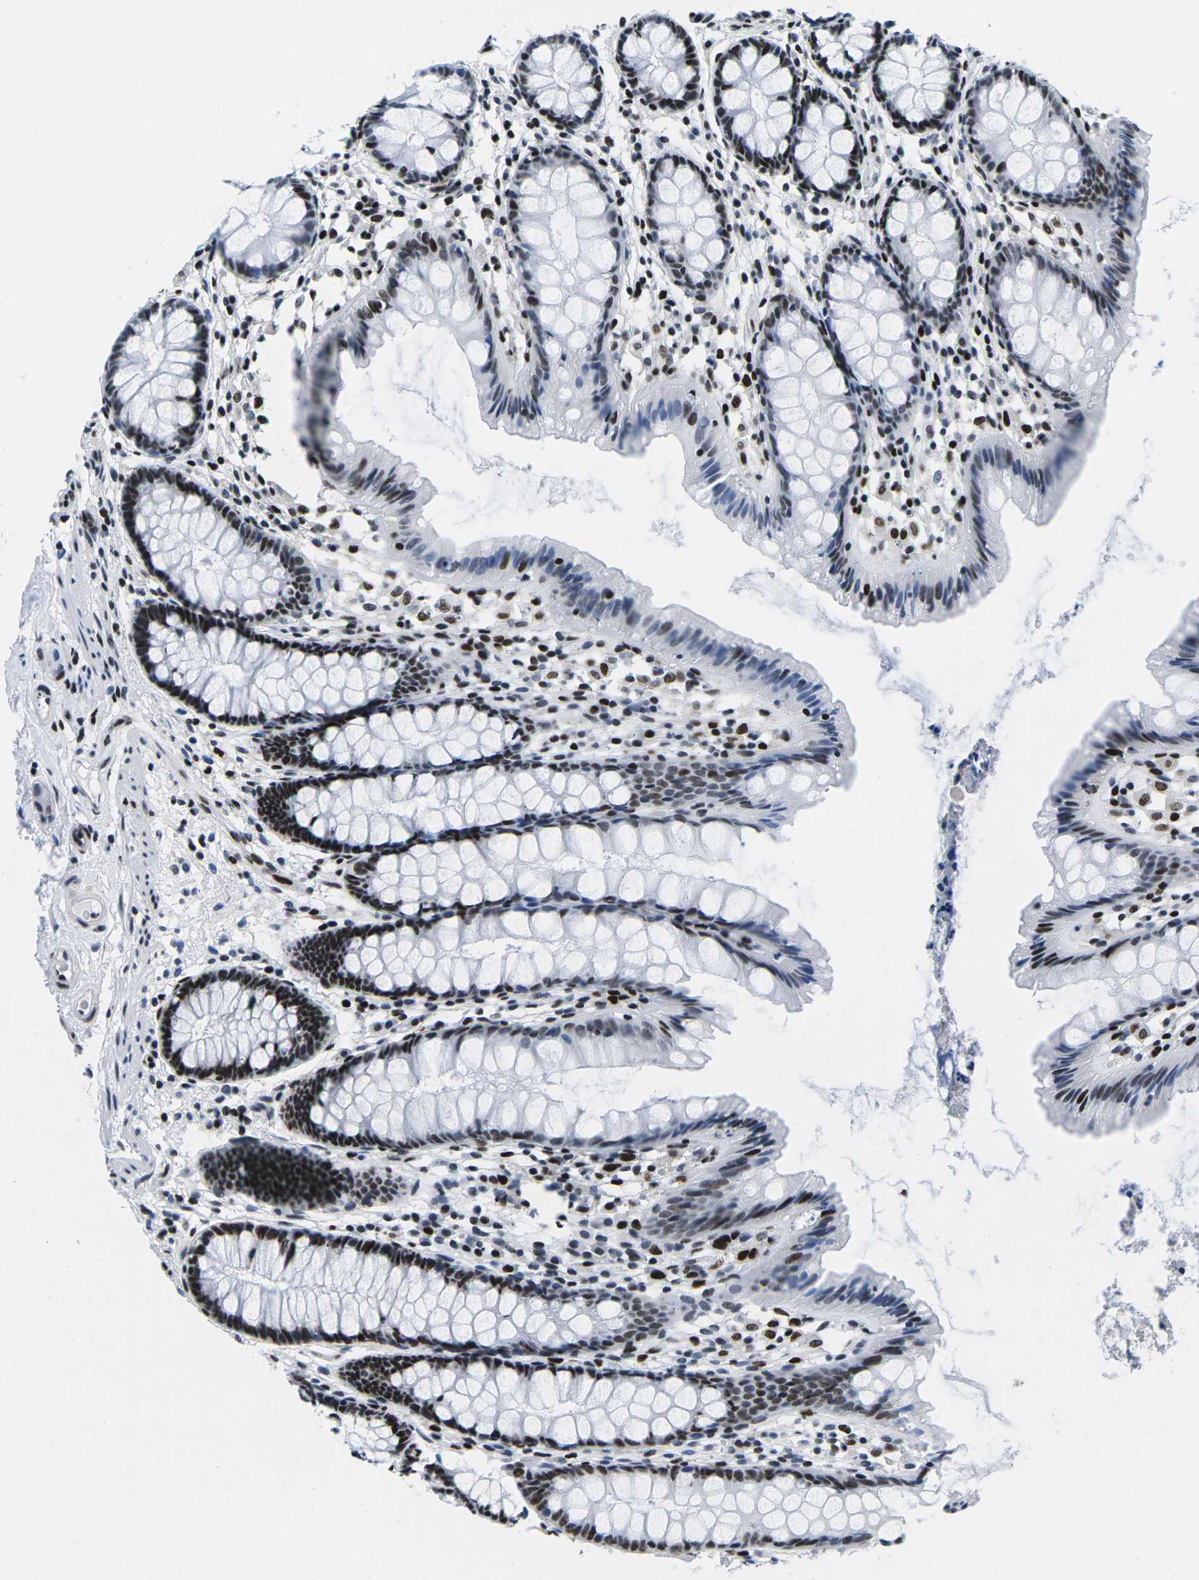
{"staining": {"intensity": "strong", "quantity": ">75%", "location": "nuclear"}, "tissue": "colon", "cell_type": "Endothelial cells", "image_type": "normal", "snomed": [{"axis": "morphology", "description": "Normal tissue, NOS"}, {"axis": "topography", "description": "Colon"}], "caption": "A high amount of strong nuclear positivity is present in approximately >75% of endothelial cells in unremarkable colon. Immunohistochemistry stains the protein in brown and the nuclei are stained blue.", "gene": "ATF1", "patient": {"sex": "female", "age": 56}}